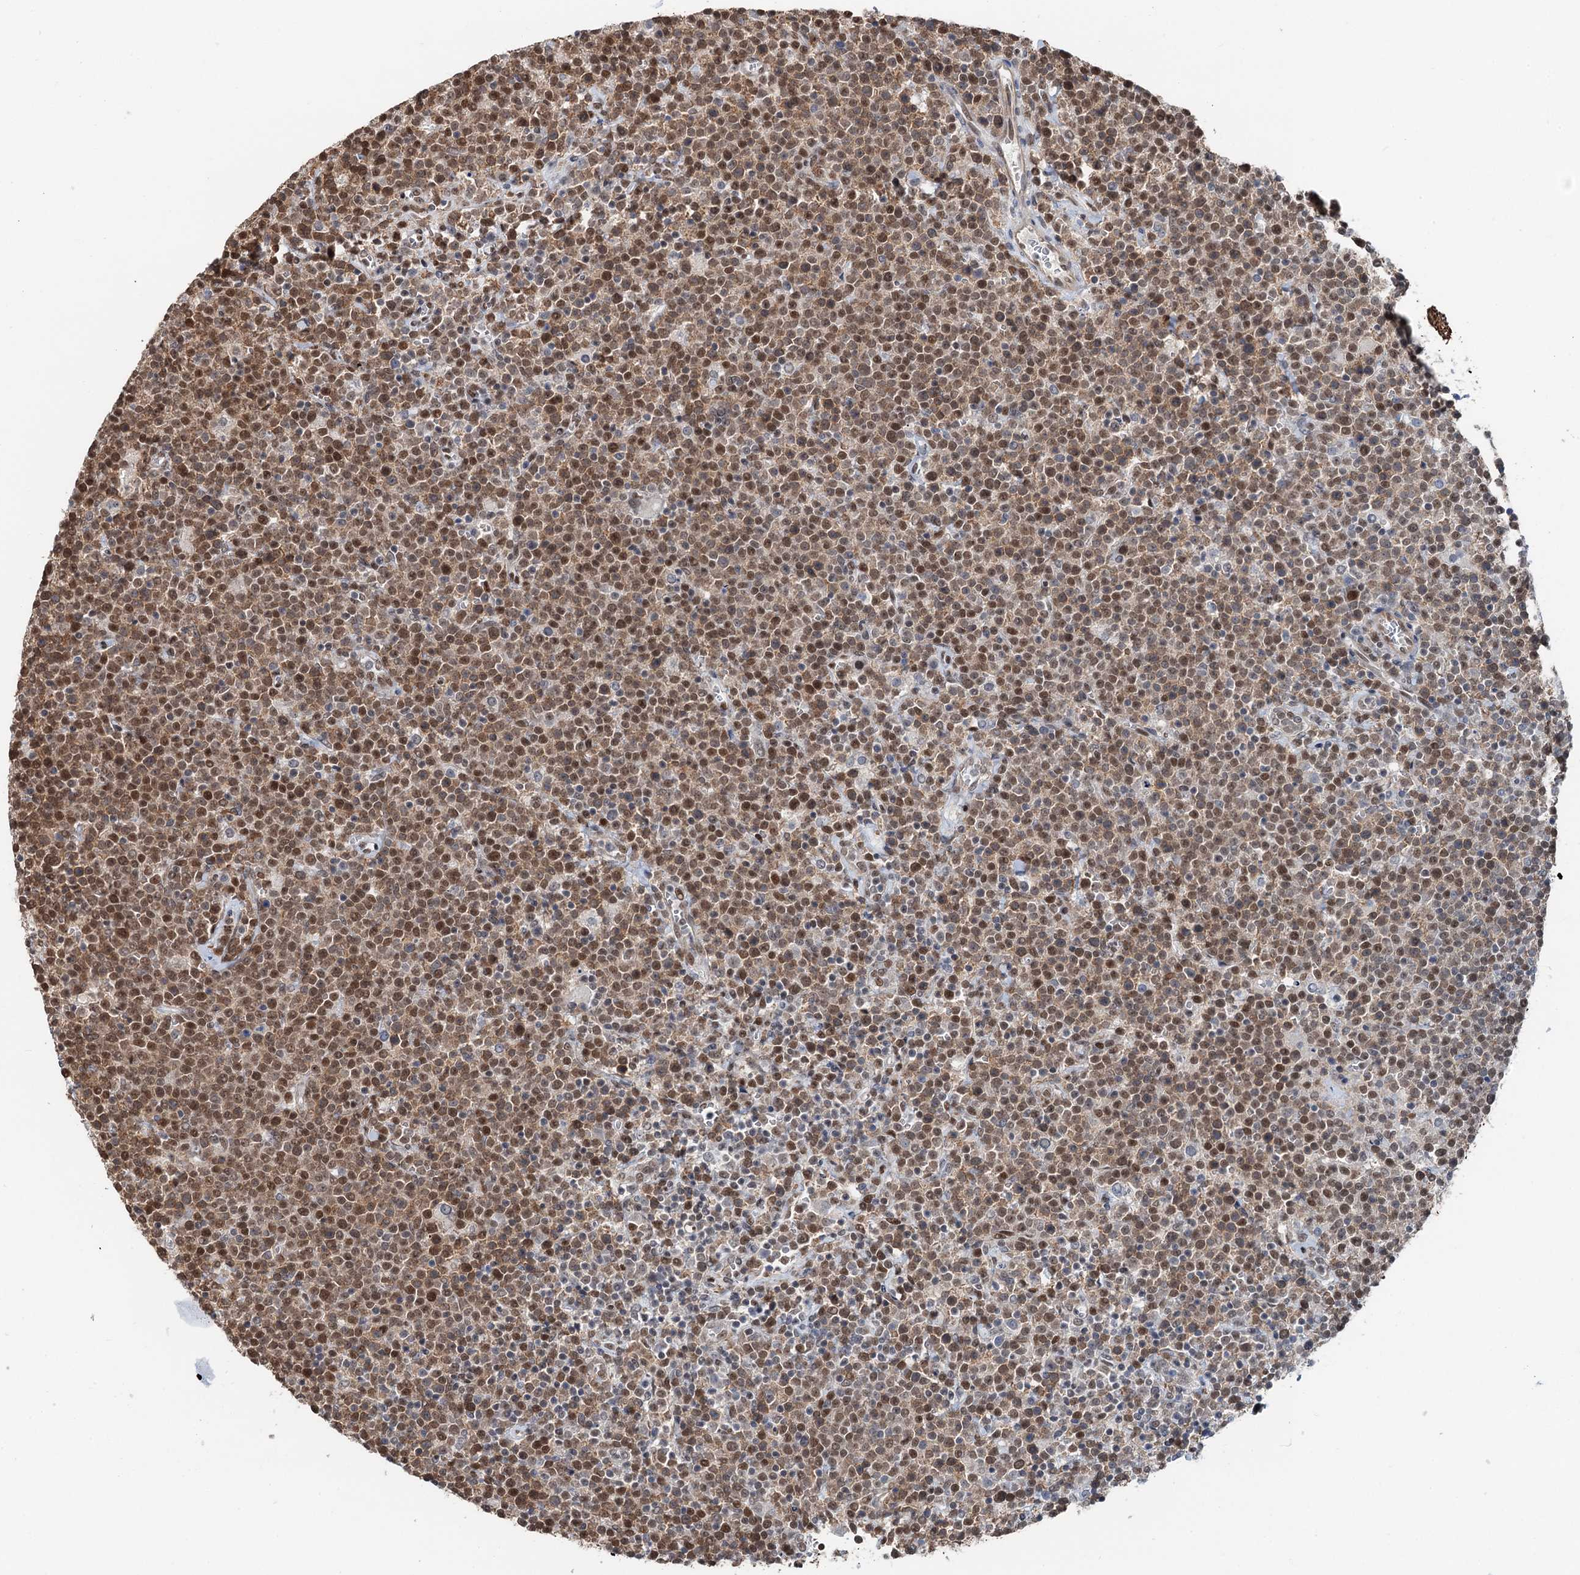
{"staining": {"intensity": "moderate", "quantity": ">75%", "location": "cytoplasmic/membranous,nuclear"}, "tissue": "lymphoma", "cell_type": "Tumor cells", "image_type": "cancer", "snomed": [{"axis": "morphology", "description": "Malignant lymphoma, non-Hodgkin's type, High grade"}, {"axis": "topography", "description": "Lymph node"}], "caption": "High-magnification brightfield microscopy of lymphoma stained with DAB (brown) and counterstained with hematoxylin (blue). tumor cells exhibit moderate cytoplasmic/membranous and nuclear positivity is identified in about>75% of cells.", "gene": "CFDP1", "patient": {"sex": "male", "age": 61}}